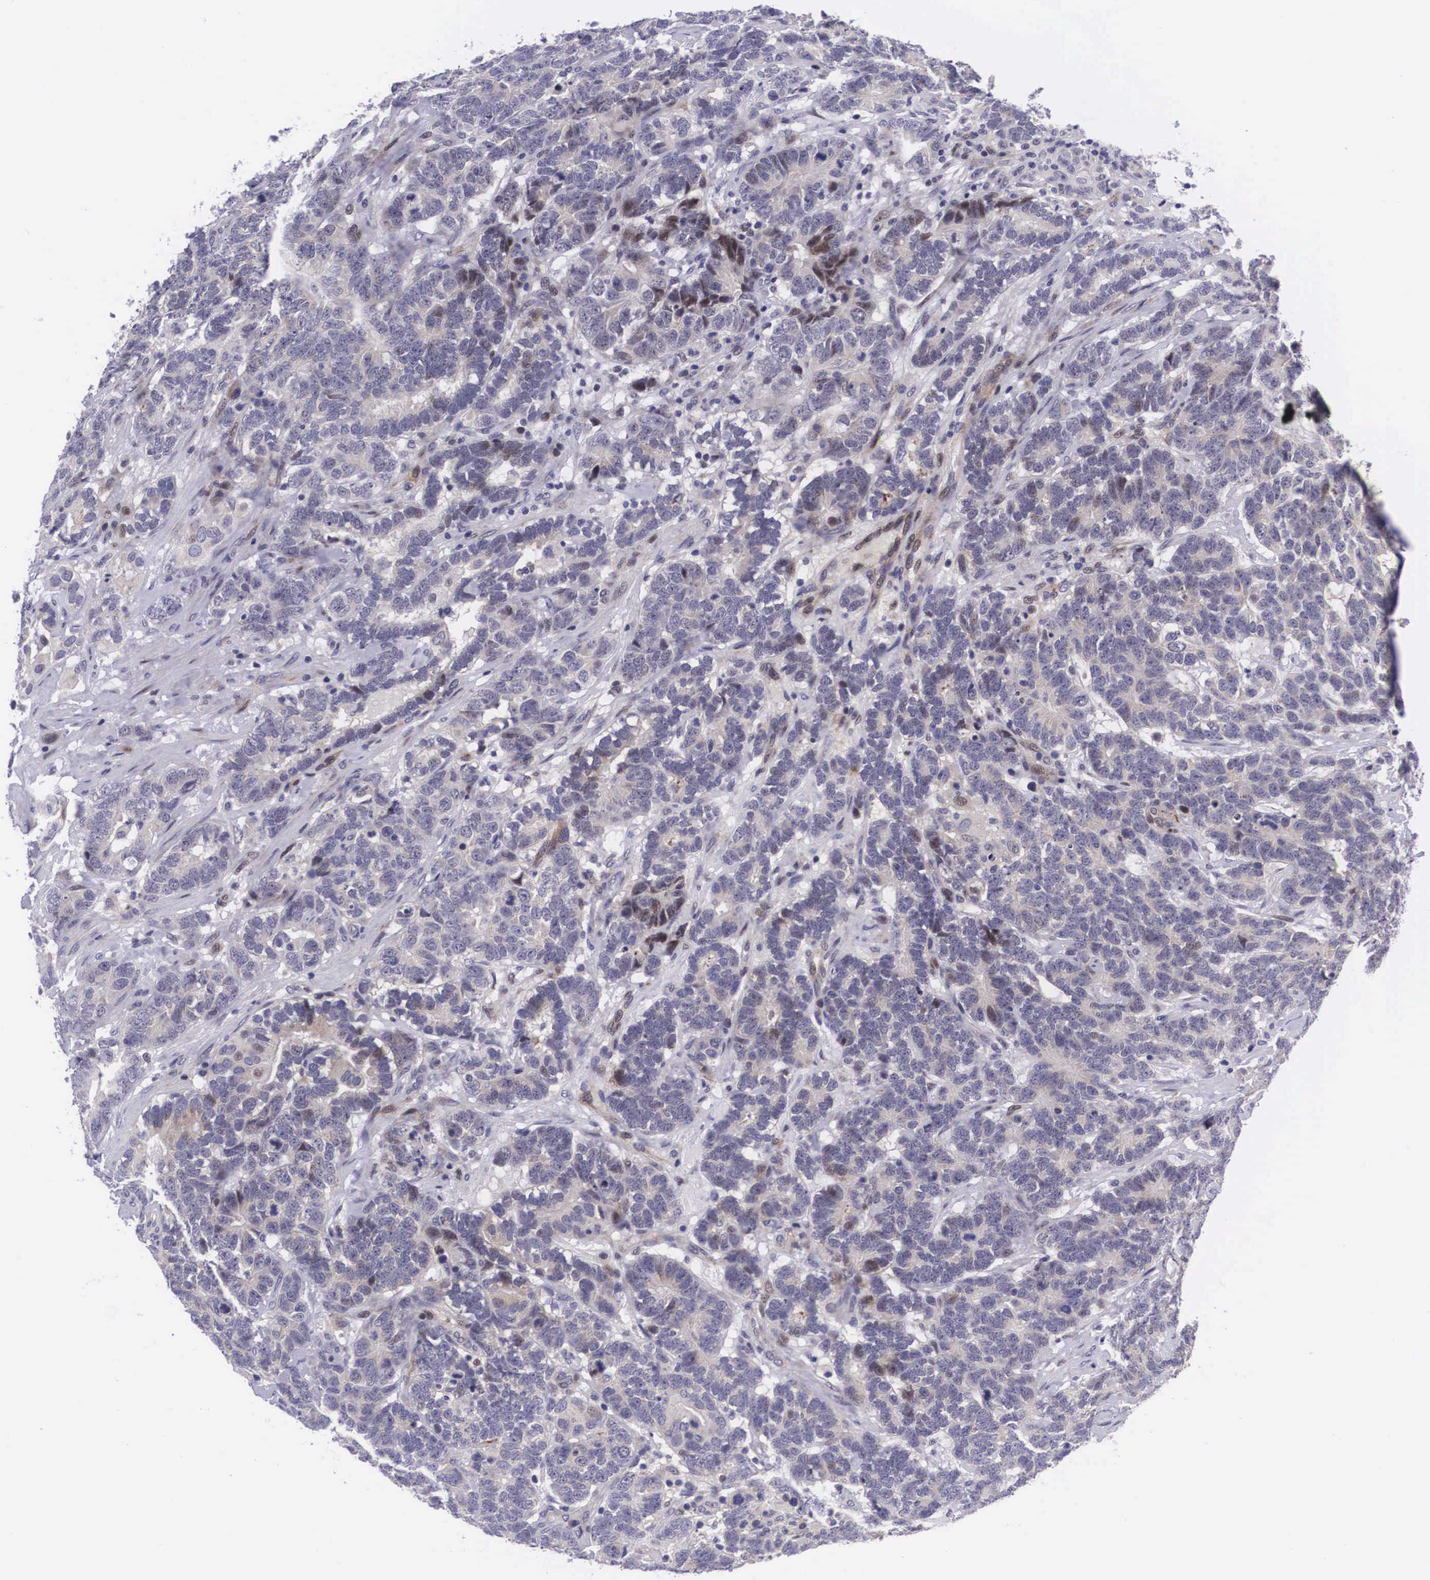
{"staining": {"intensity": "weak", "quantity": "<25%", "location": "cytoplasmic/membranous,nuclear"}, "tissue": "testis cancer", "cell_type": "Tumor cells", "image_type": "cancer", "snomed": [{"axis": "morphology", "description": "Carcinoma, Embryonal, NOS"}, {"axis": "topography", "description": "Testis"}], "caption": "A histopathology image of testis embryonal carcinoma stained for a protein displays no brown staining in tumor cells. The staining was performed using DAB to visualize the protein expression in brown, while the nuclei were stained in blue with hematoxylin (Magnification: 20x).", "gene": "EMID1", "patient": {"sex": "male", "age": 26}}